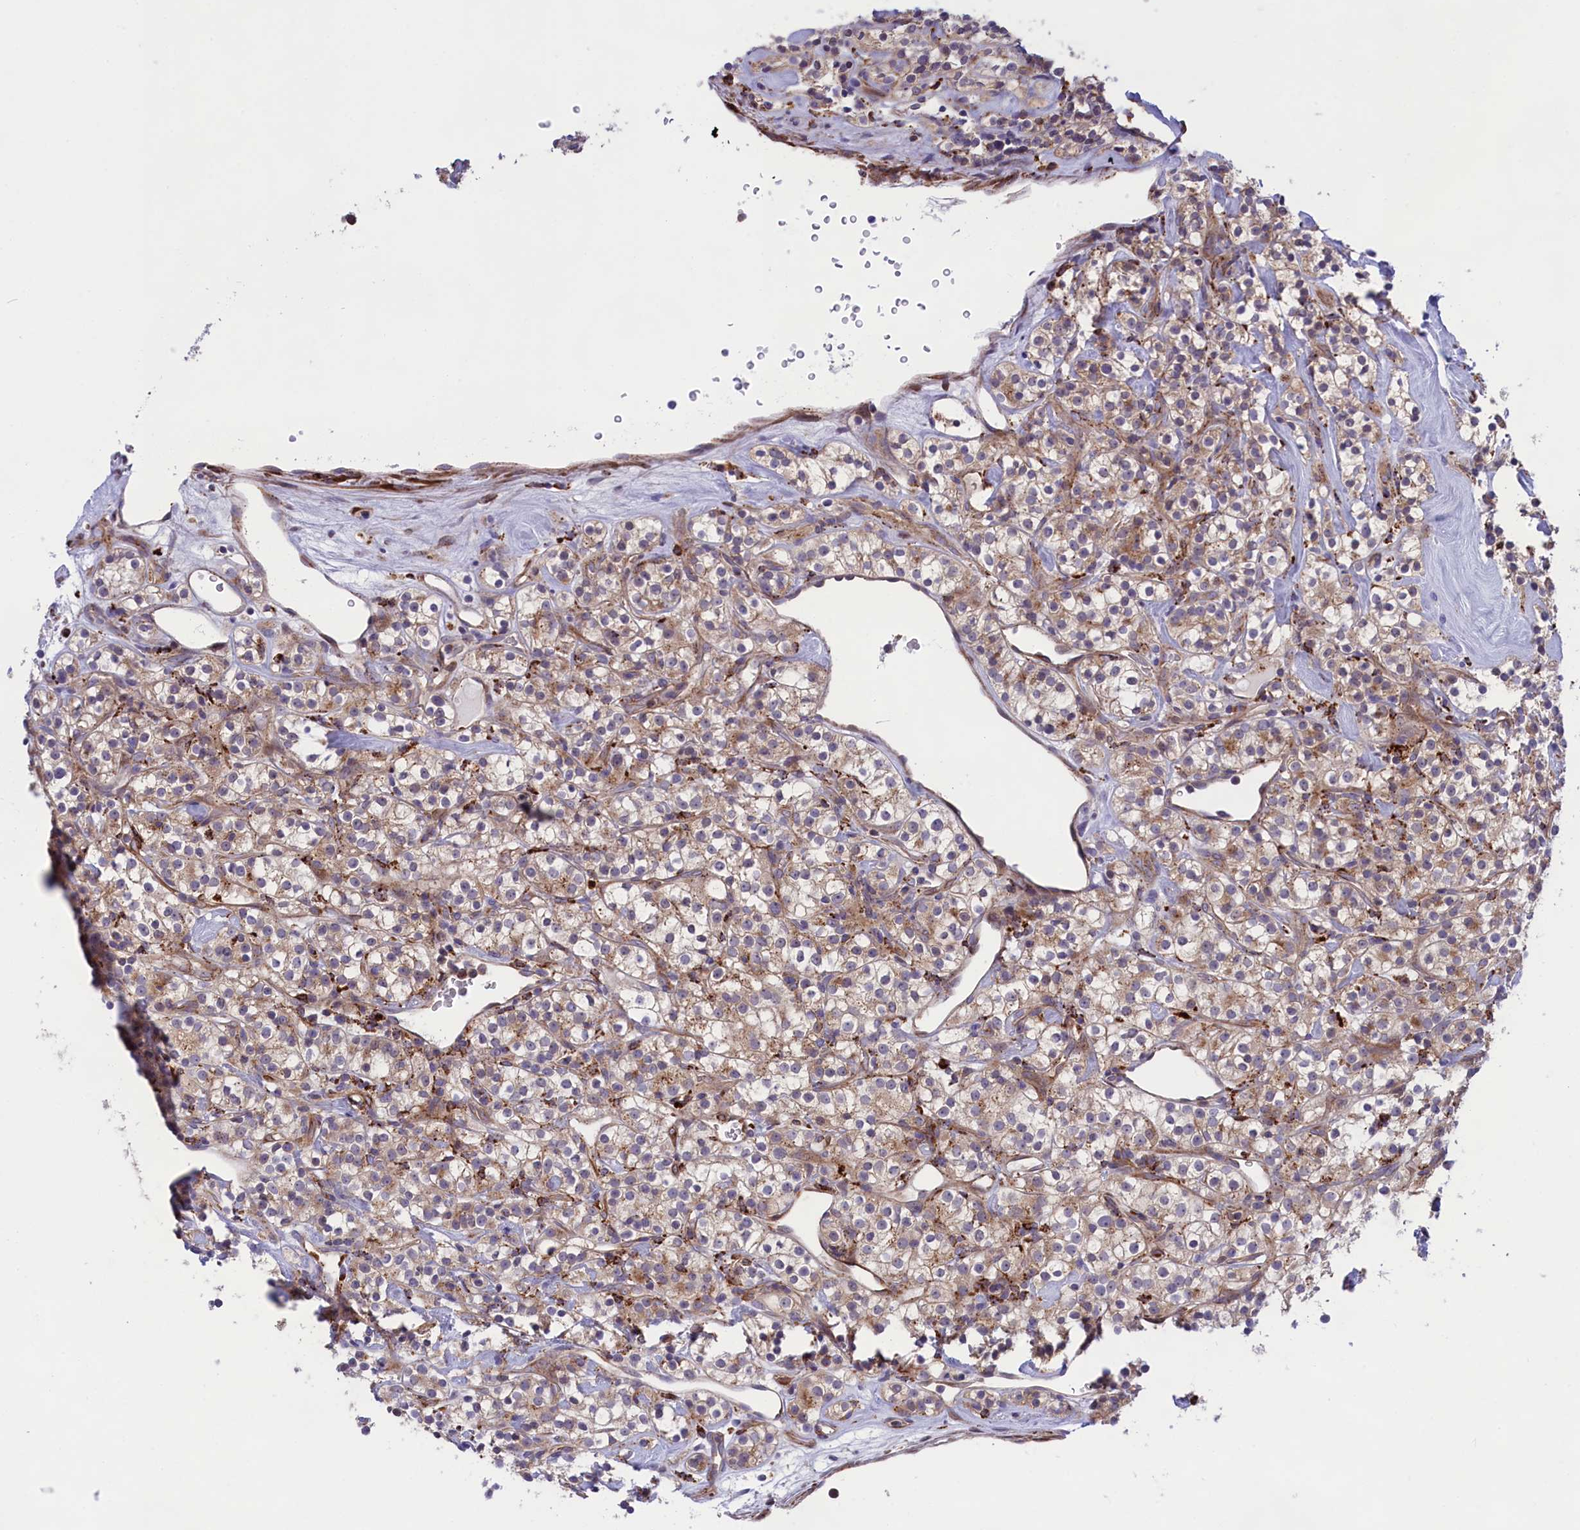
{"staining": {"intensity": "weak", "quantity": ">75%", "location": "cytoplasmic/membranous"}, "tissue": "renal cancer", "cell_type": "Tumor cells", "image_type": "cancer", "snomed": [{"axis": "morphology", "description": "Adenocarcinoma, NOS"}, {"axis": "topography", "description": "Kidney"}], "caption": "Immunohistochemical staining of human renal cancer (adenocarcinoma) exhibits weak cytoplasmic/membranous protein expression in about >75% of tumor cells.", "gene": "MAN2B1", "patient": {"sex": "male", "age": 77}}